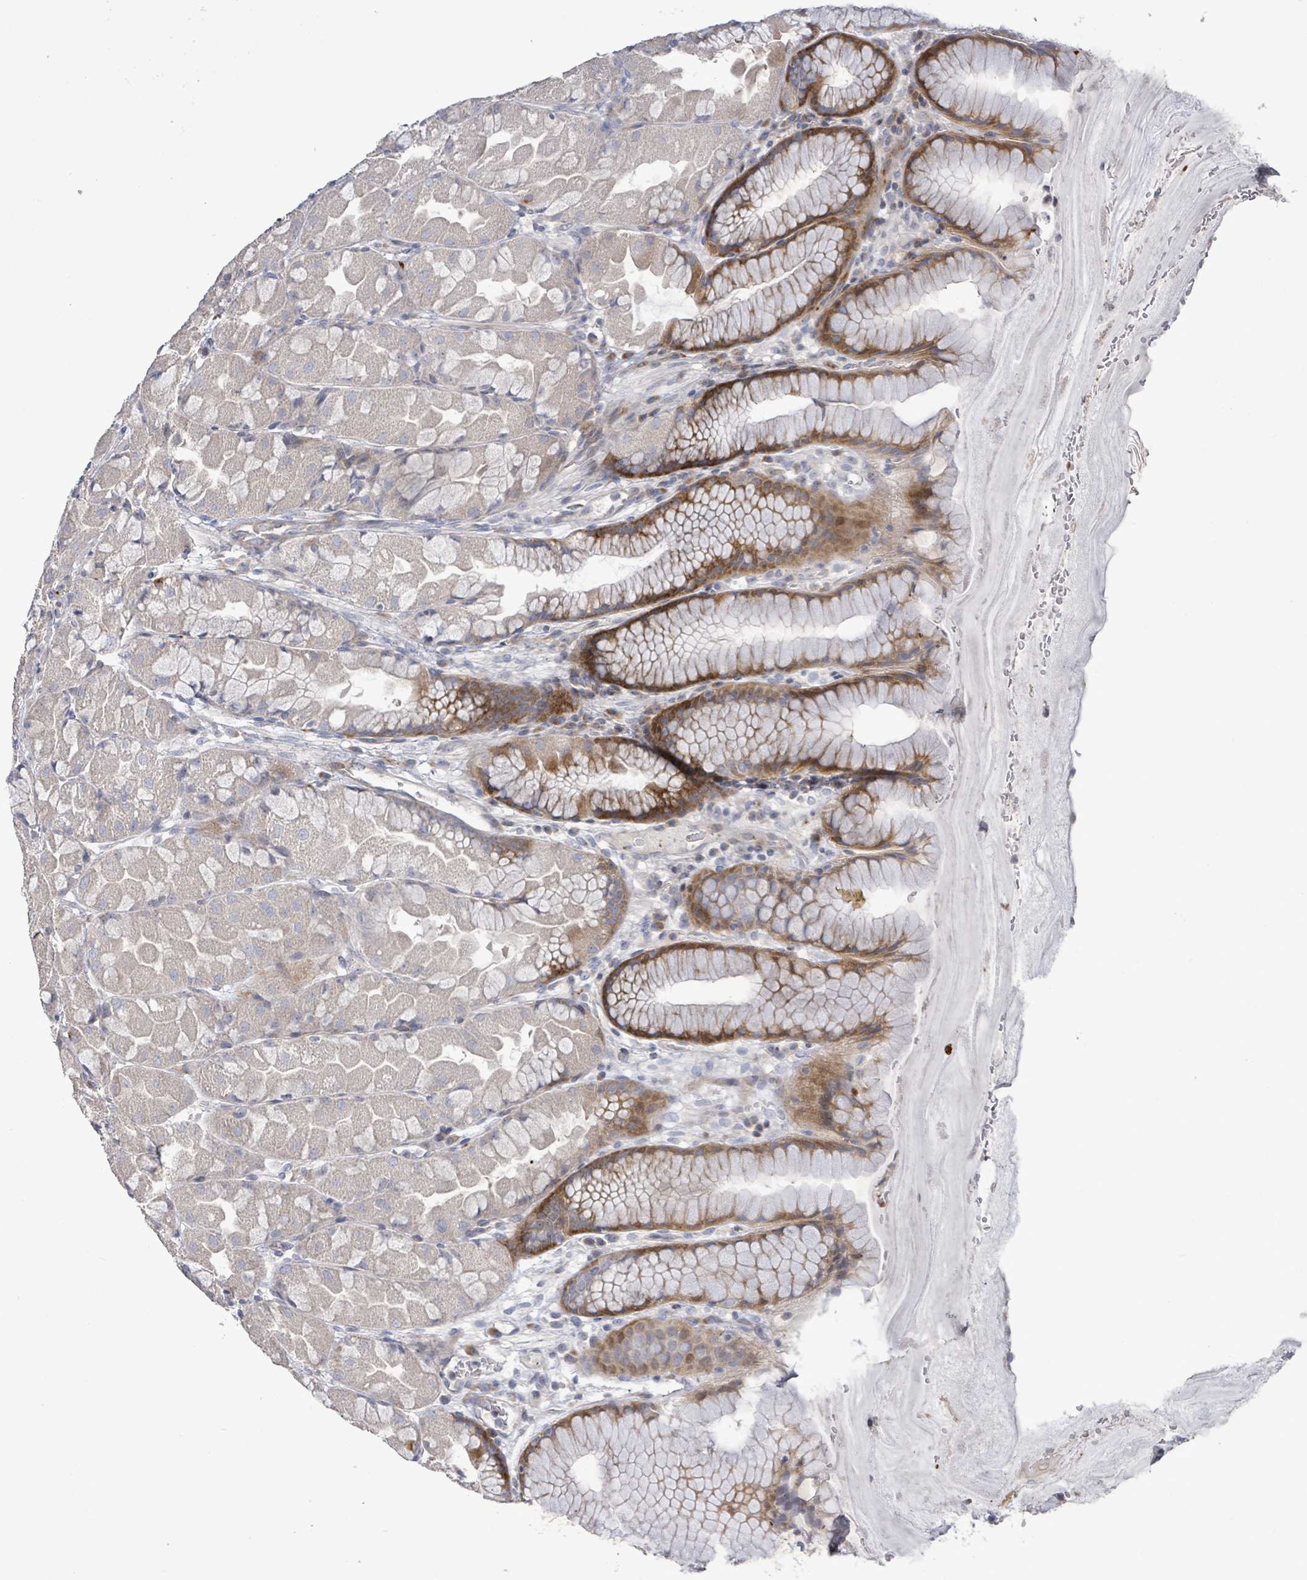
{"staining": {"intensity": "strong", "quantity": "<25%", "location": "cytoplasmic/membranous"}, "tissue": "stomach", "cell_type": "Glandular cells", "image_type": "normal", "snomed": [{"axis": "morphology", "description": "Normal tissue, NOS"}, {"axis": "topography", "description": "Stomach"}], "caption": "Approximately <25% of glandular cells in unremarkable stomach demonstrate strong cytoplasmic/membranous protein staining as visualized by brown immunohistochemical staining.", "gene": "LILRA4", "patient": {"sex": "male", "age": 57}}